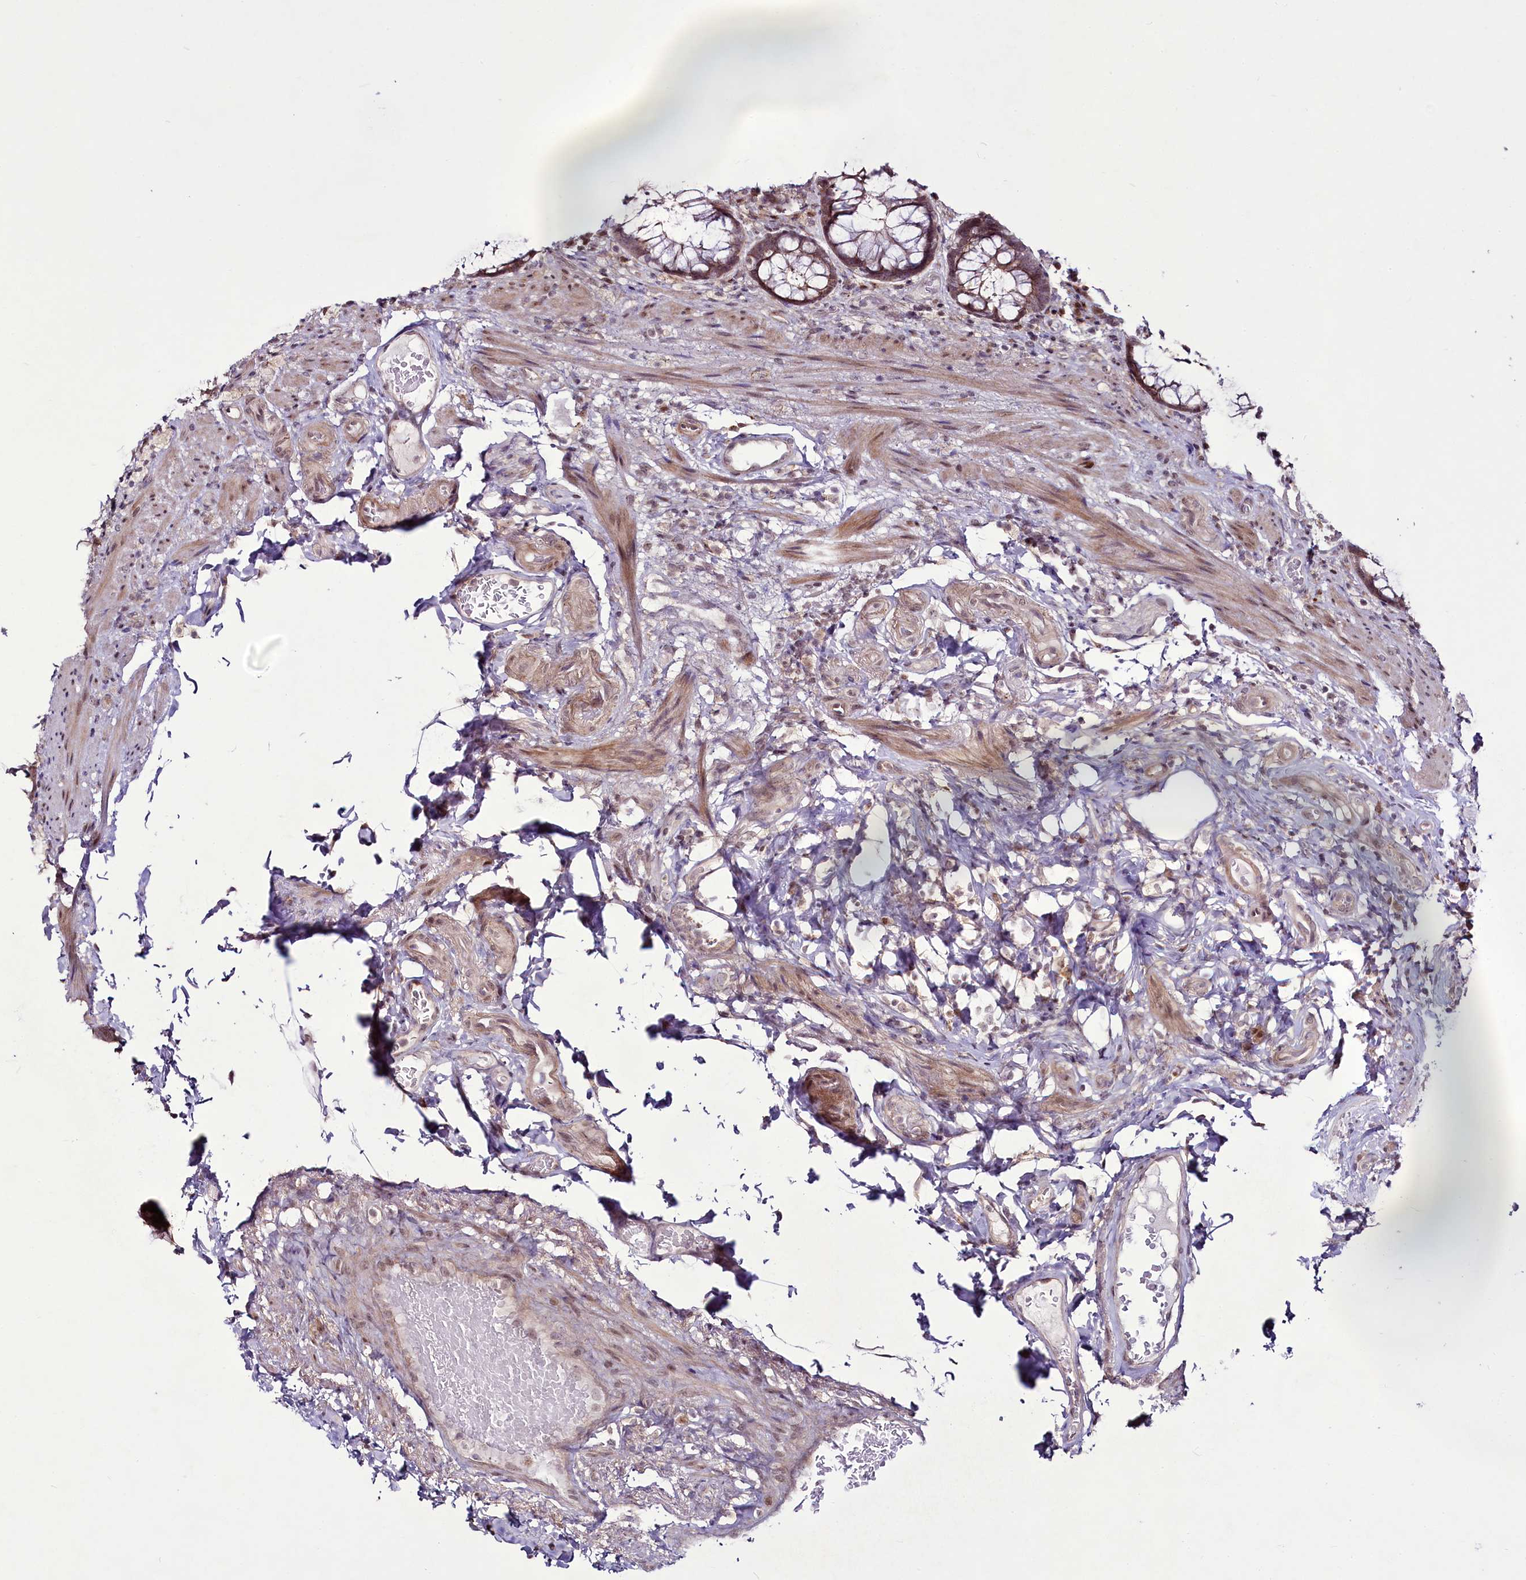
{"staining": {"intensity": "weak", "quantity": "25%-75%", "location": "cytoplasmic/membranous,nuclear"}, "tissue": "rectum", "cell_type": "Glandular cells", "image_type": "normal", "snomed": [{"axis": "morphology", "description": "Normal tissue, NOS"}, {"axis": "topography", "description": "Rectum"}], "caption": "Immunohistochemistry (IHC) micrograph of benign rectum stained for a protein (brown), which demonstrates low levels of weak cytoplasmic/membranous,nuclear positivity in about 25%-75% of glandular cells.", "gene": "RSBN1", "patient": {"sex": "male", "age": 83}}